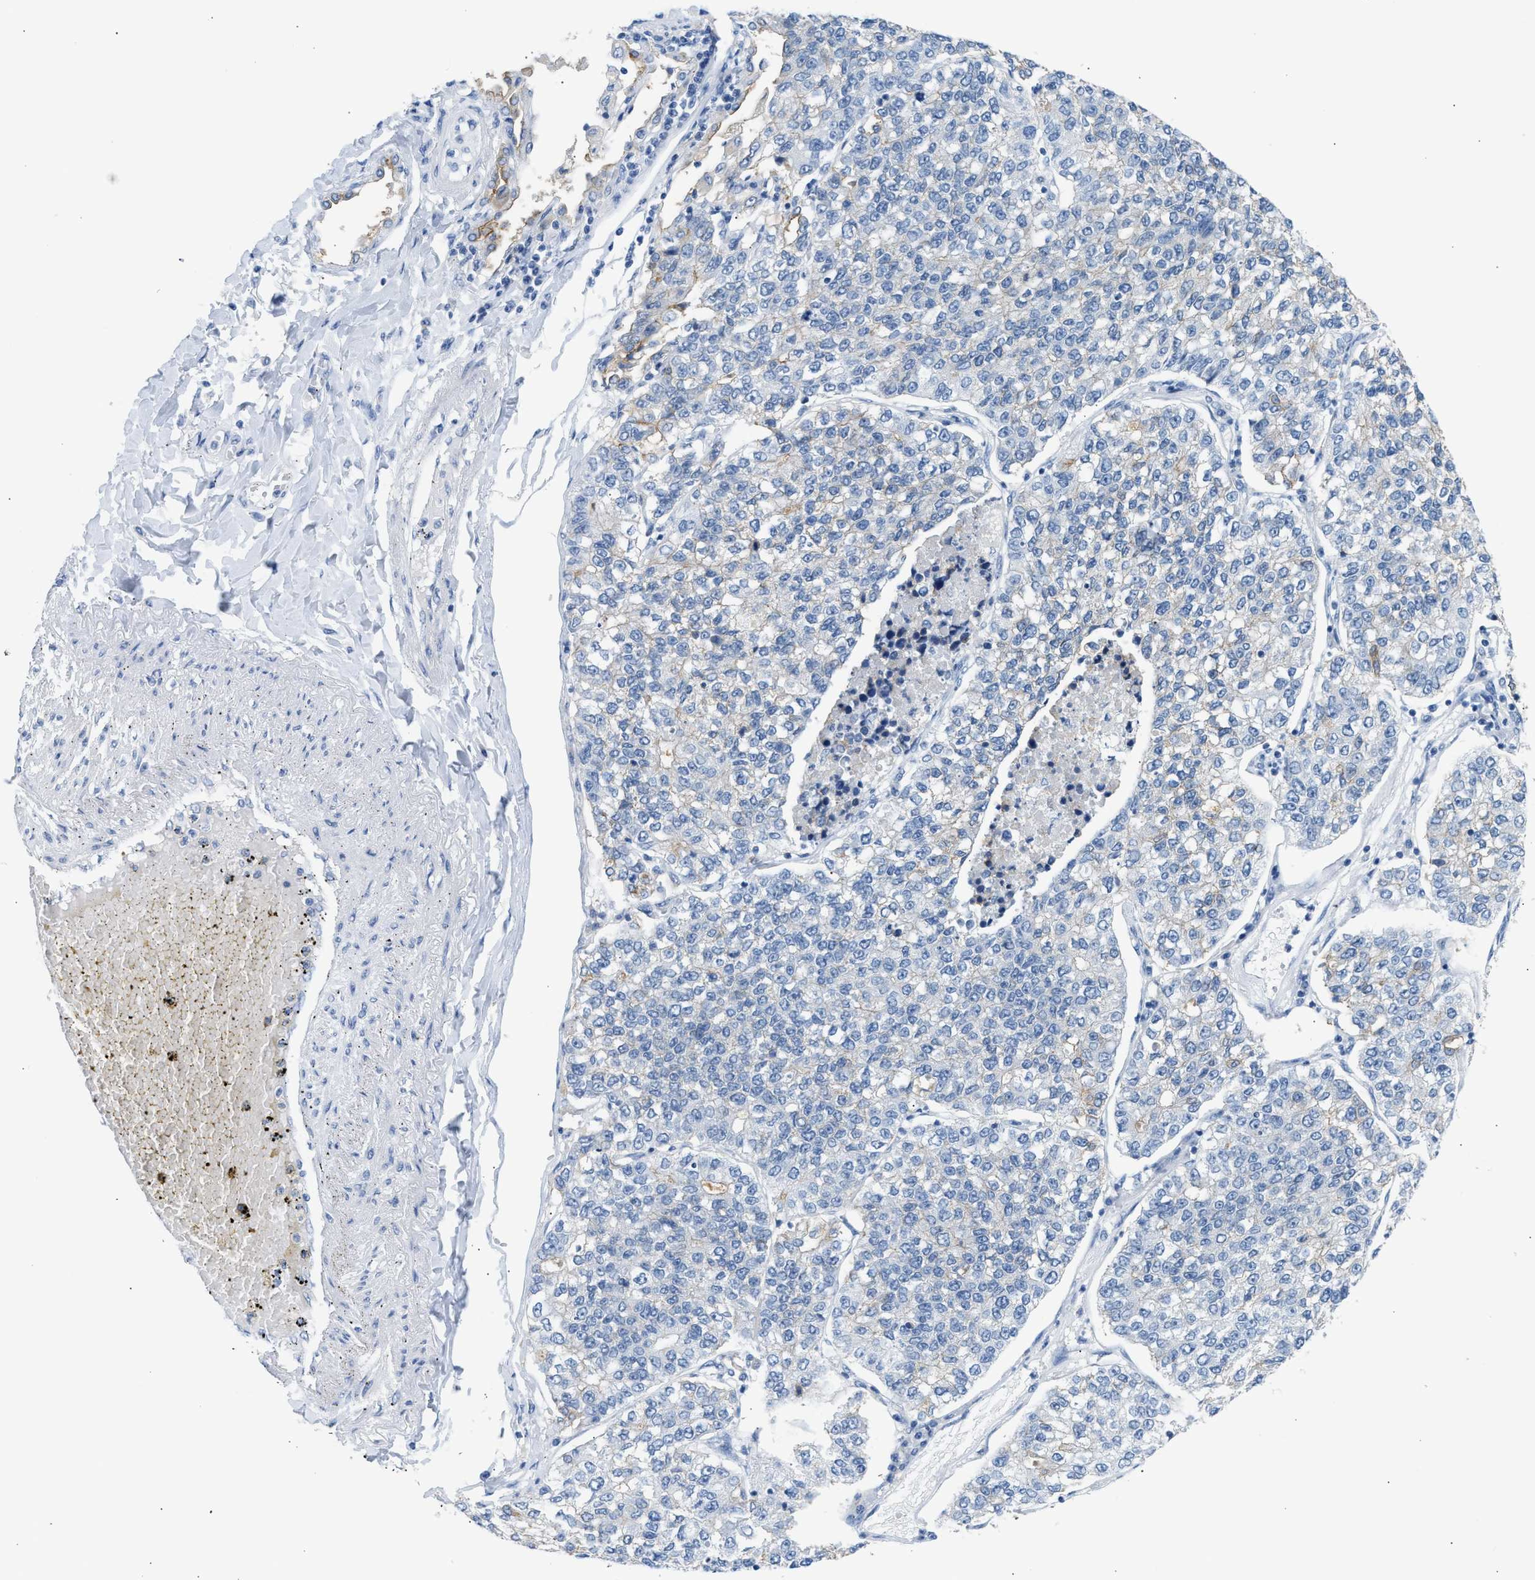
{"staining": {"intensity": "negative", "quantity": "none", "location": "none"}, "tissue": "lung cancer", "cell_type": "Tumor cells", "image_type": "cancer", "snomed": [{"axis": "morphology", "description": "Adenocarcinoma, NOS"}, {"axis": "topography", "description": "Lung"}], "caption": "IHC of human lung cancer demonstrates no positivity in tumor cells.", "gene": "ERBB2", "patient": {"sex": "male", "age": 49}}